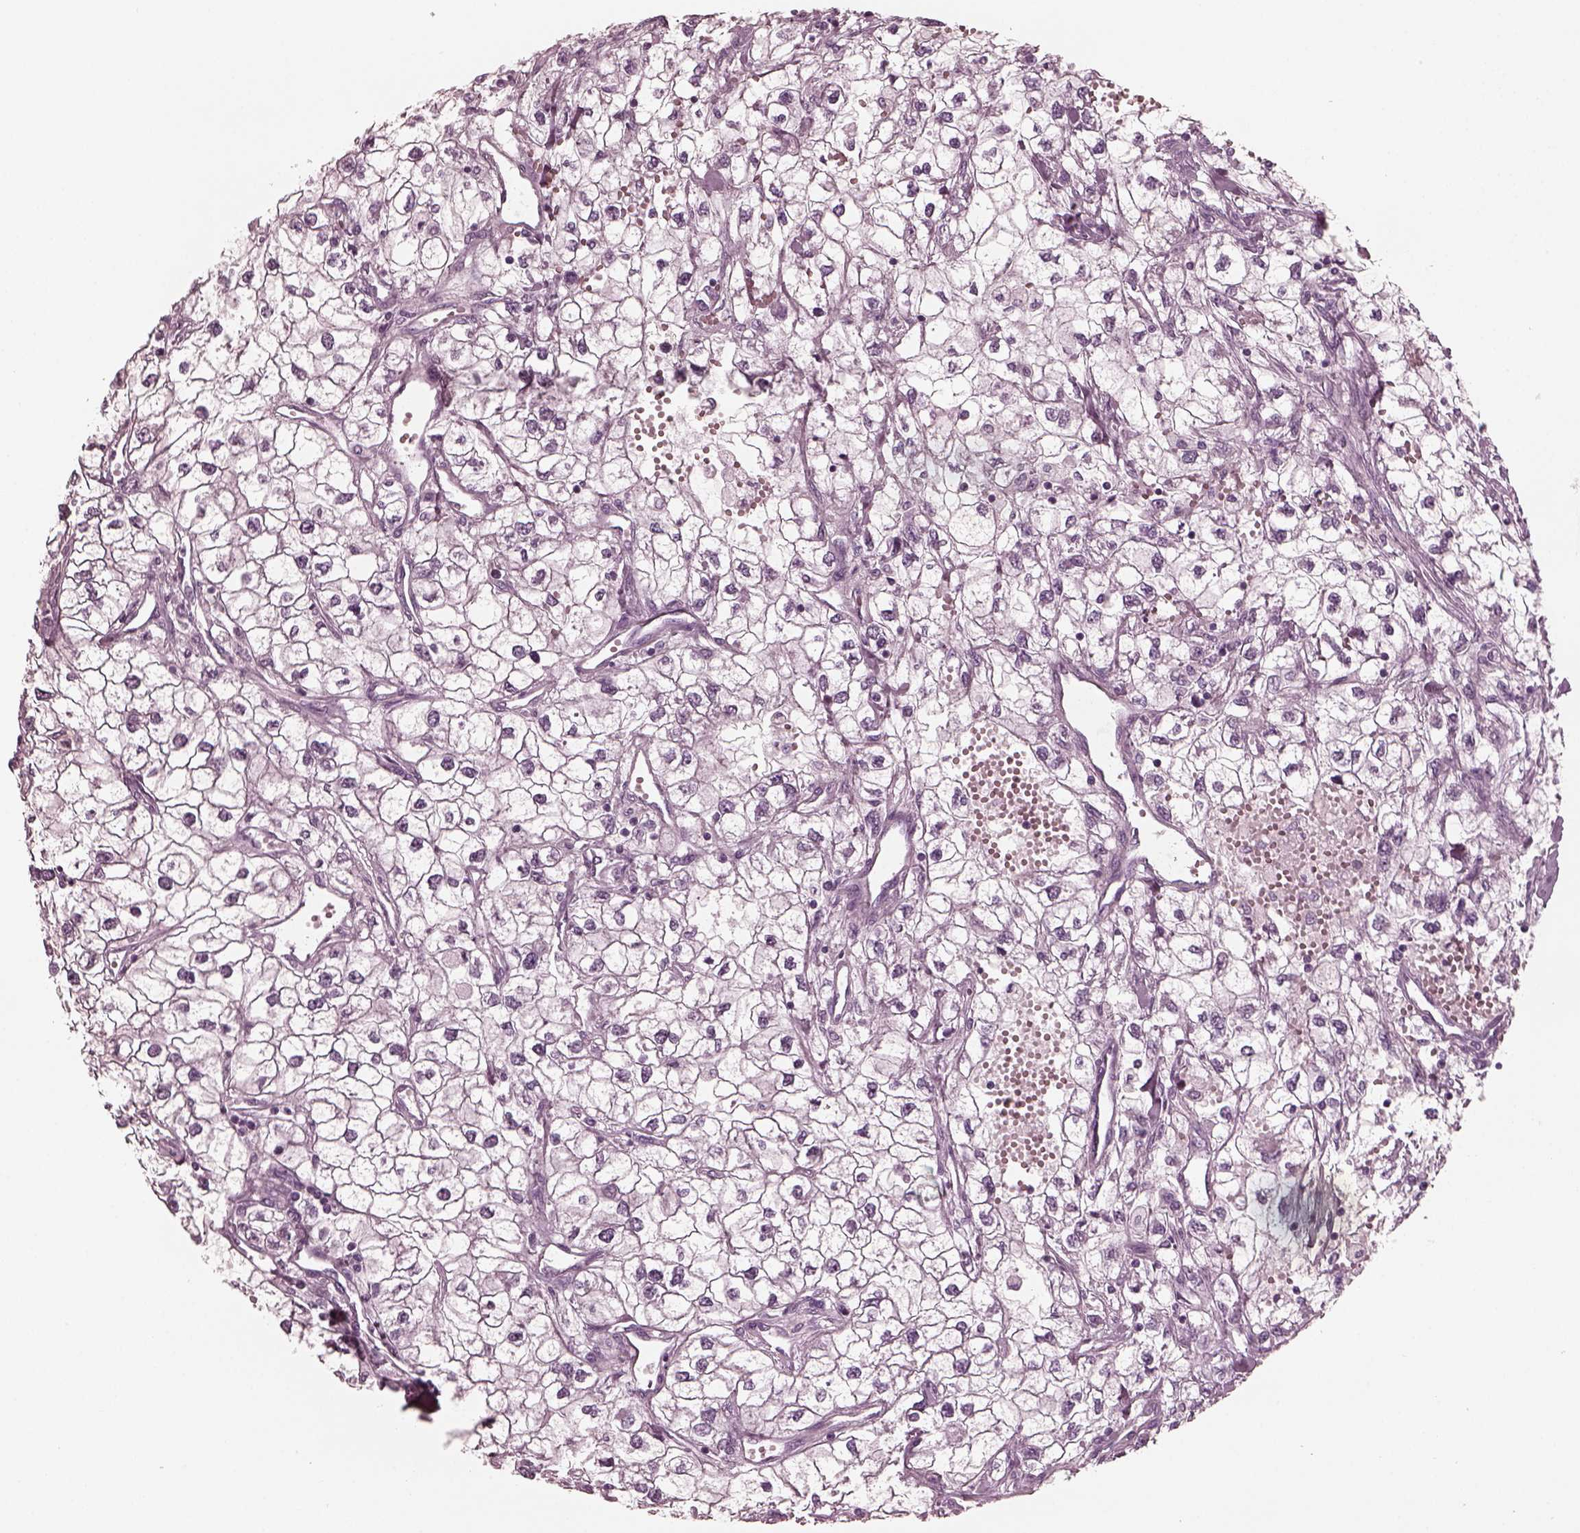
{"staining": {"intensity": "negative", "quantity": "none", "location": "none"}, "tissue": "renal cancer", "cell_type": "Tumor cells", "image_type": "cancer", "snomed": [{"axis": "morphology", "description": "Adenocarcinoma, NOS"}, {"axis": "topography", "description": "Kidney"}], "caption": "Renal adenocarcinoma stained for a protein using IHC reveals no staining tumor cells.", "gene": "GRM6", "patient": {"sex": "male", "age": 59}}